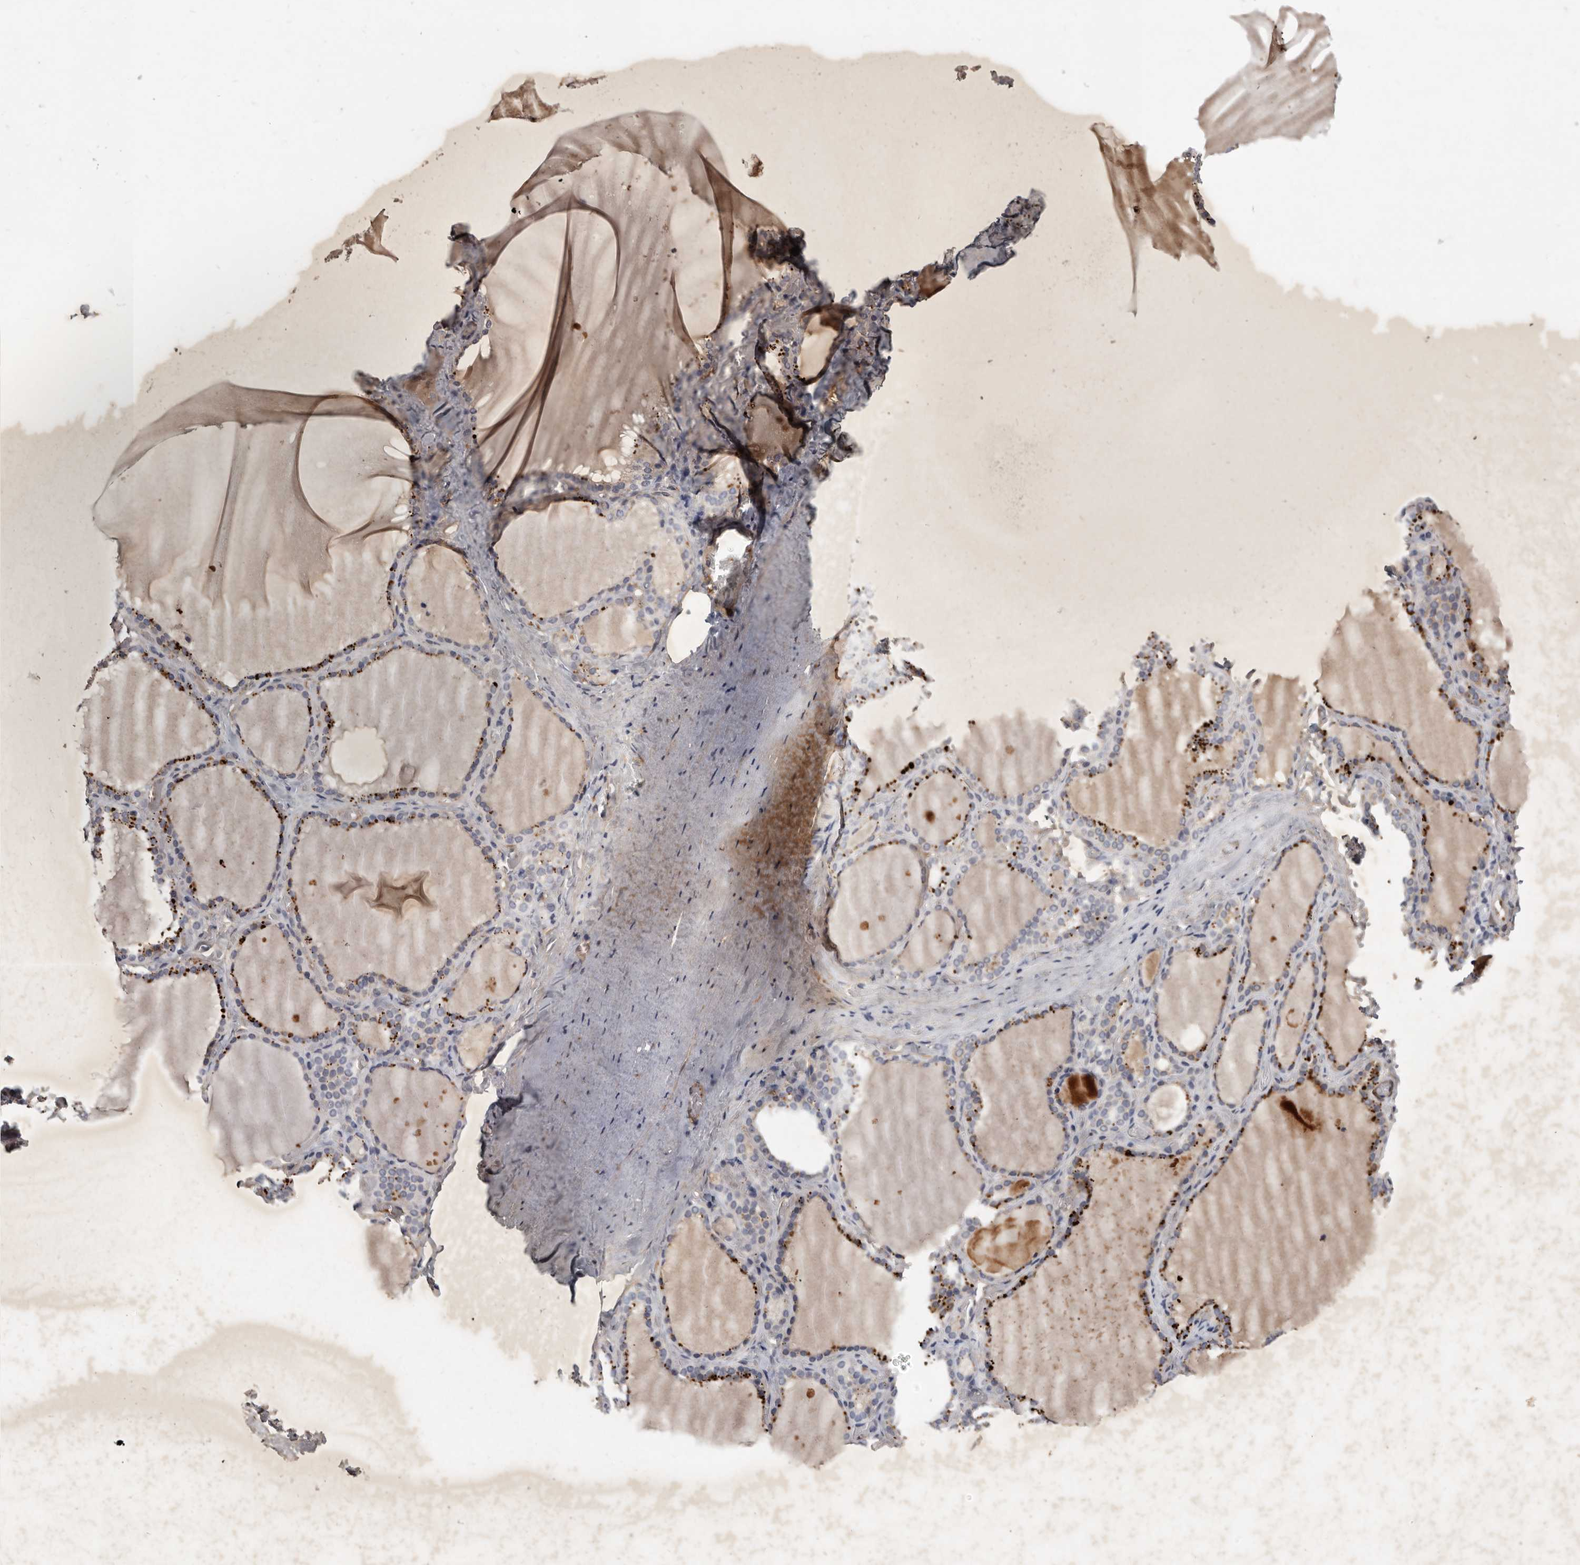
{"staining": {"intensity": "moderate", "quantity": "25%-75%", "location": "cytoplasmic/membranous"}, "tissue": "thyroid gland", "cell_type": "Glandular cells", "image_type": "normal", "snomed": [{"axis": "morphology", "description": "Normal tissue, NOS"}, {"axis": "topography", "description": "Thyroid gland"}], "caption": "DAB immunohistochemical staining of normal human thyroid gland displays moderate cytoplasmic/membranous protein staining in about 25%-75% of glandular cells. (brown staining indicates protein expression, while blue staining denotes nuclei).", "gene": "DNAJC28", "patient": {"sex": "female", "age": 22}}